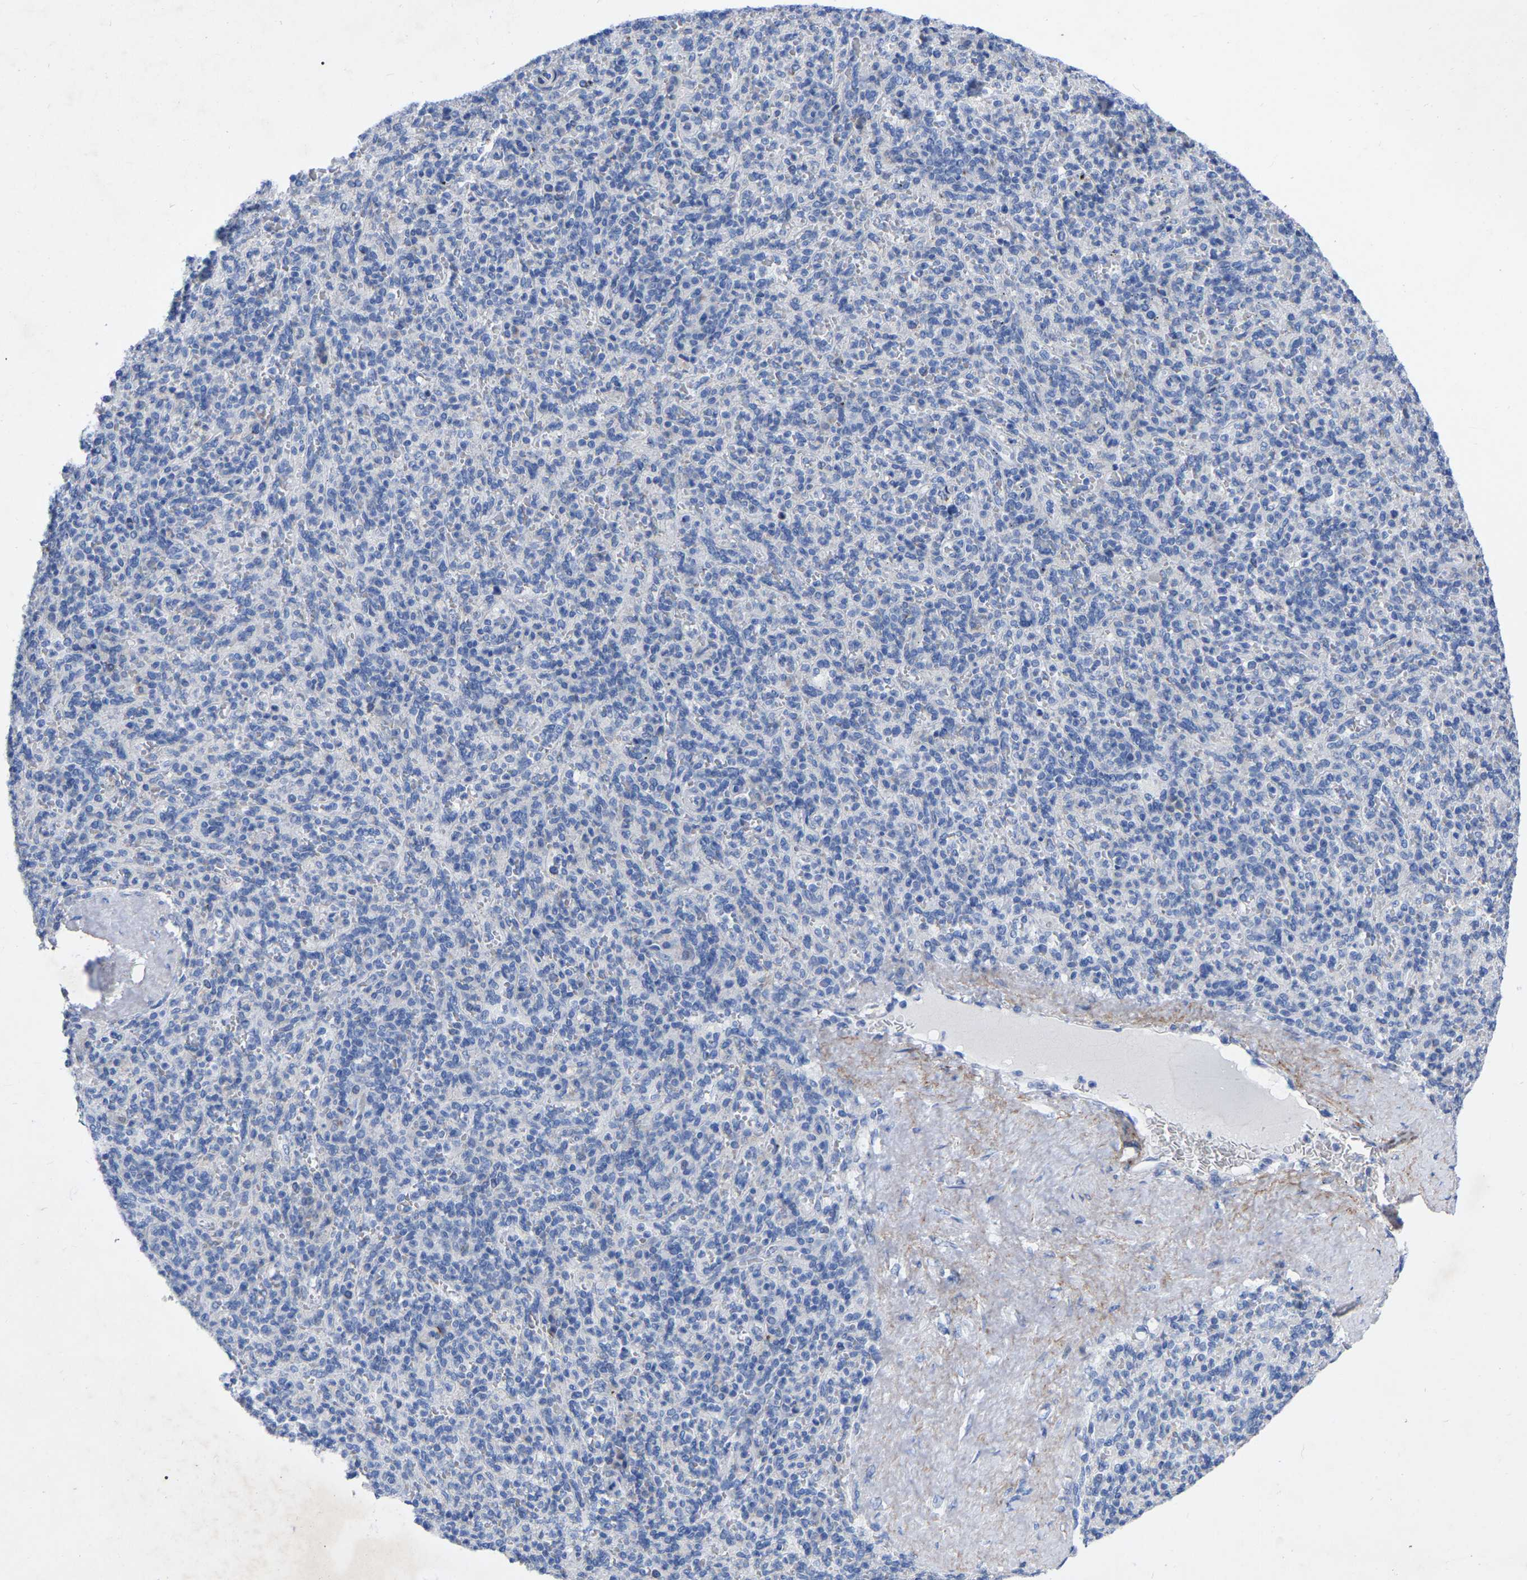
{"staining": {"intensity": "negative", "quantity": "none", "location": "none"}, "tissue": "spleen", "cell_type": "Cells in red pulp", "image_type": "normal", "snomed": [{"axis": "morphology", "description": "Normal tissue, NOS"}, {"axis": "topography", "description": "Spleen"}], "caption": "Spleen was stained to show a protein in brown. There is no significant expression in cells in red pulp. (DAB IHC visualized using brightfield microscopy, high magnification).", "gene": "STRIP2", "patient": {"sex": "male", "age": 36}}